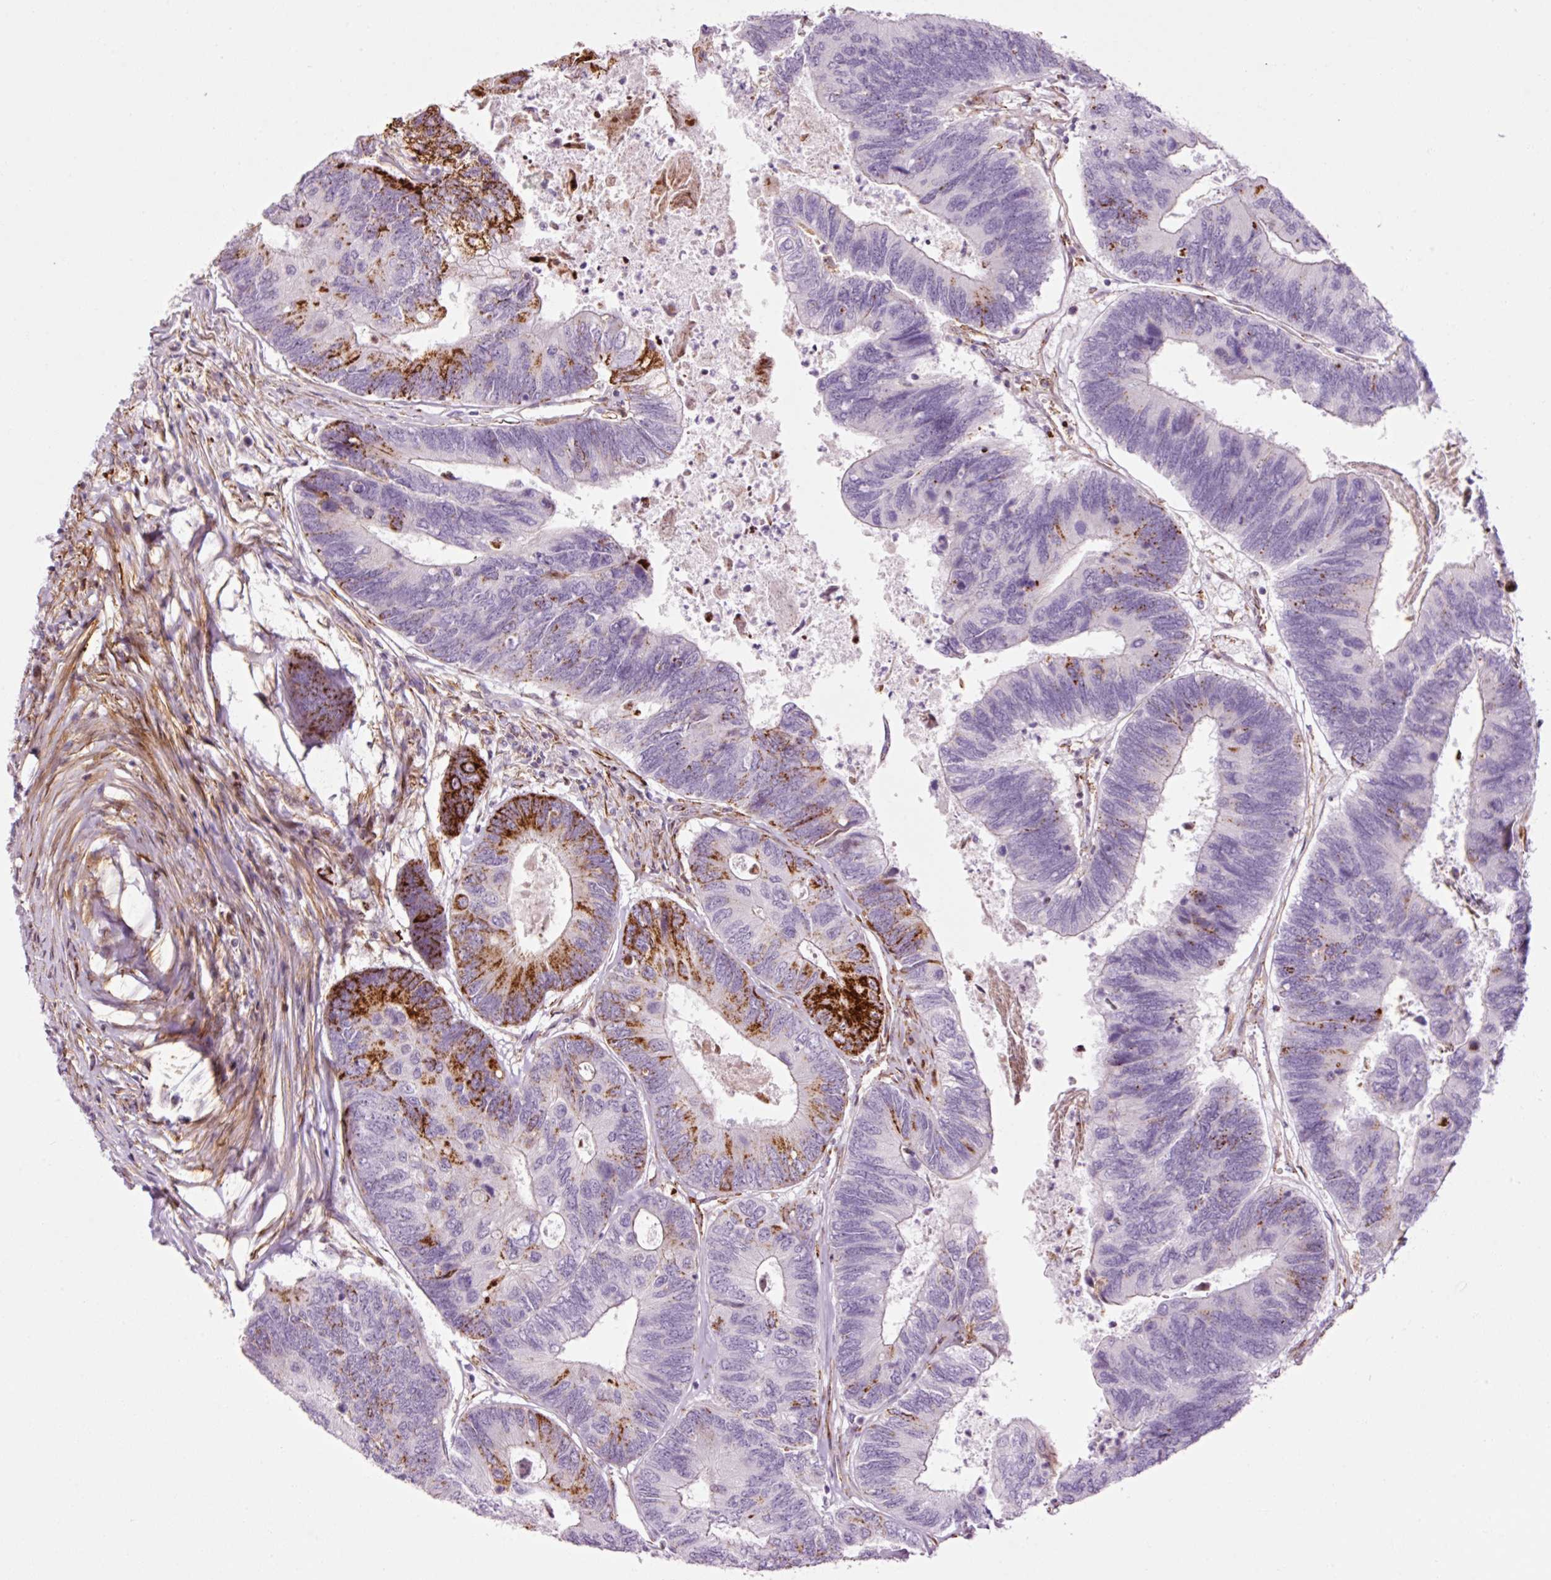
{"staining": {"intensity": "strong", "quantity": "<25%", "location": "cytoplasmic/membranous"}, "tissue": "colorectal cancer", "cell_type": "Tumor cells", "image_type": "cancer", "snomed": [{"axis": "morphology", "description": "Adenocarcinoma, NOS"}, {"axis": "topography", "description": "Colon"}], "caption": "Colorectal cancer (adenocarcinoma) stained with a protein marker reveals strong staining in tumor cells.", "gene": "ANKRD20A1", "patient": {"sex": "female", "age": 67}}